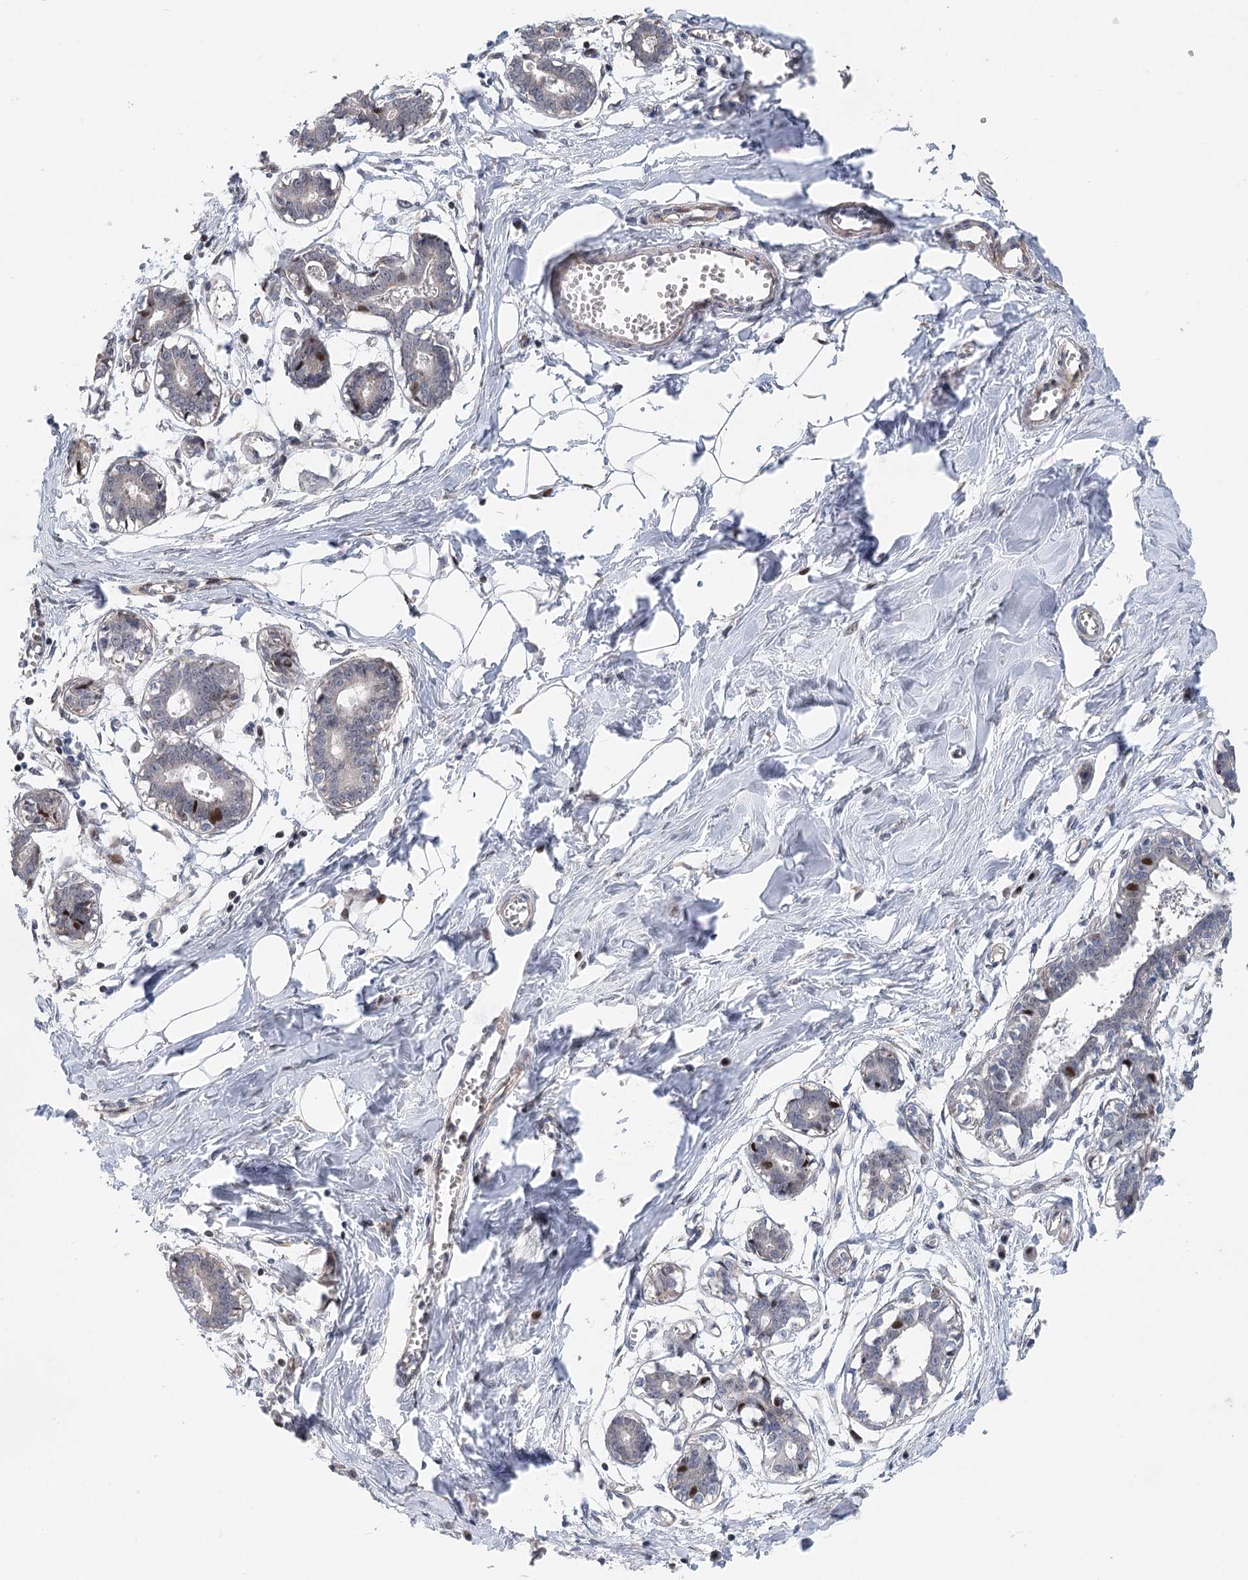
{"staining": {"intensity": "weak", "quantity": "25%-75%", "location": "nuclear"}, "tissue": "breast", "cell_type": "Adipocytes", "image_type": "normal", "snomed": [{"axis": "morphology", "description": "Normal tissue, NOS"}, {"axis": "topography", "description": "Breast"}], "caption": "A brown stain highlights weak nuclear positivity of a protein in adipocytes of normal human breast. (brown staining indicates protein expression, while blue staining denotes nuclei).", "gene": "CAMTA1", "patient": {"sex": "female", "age": 27}}